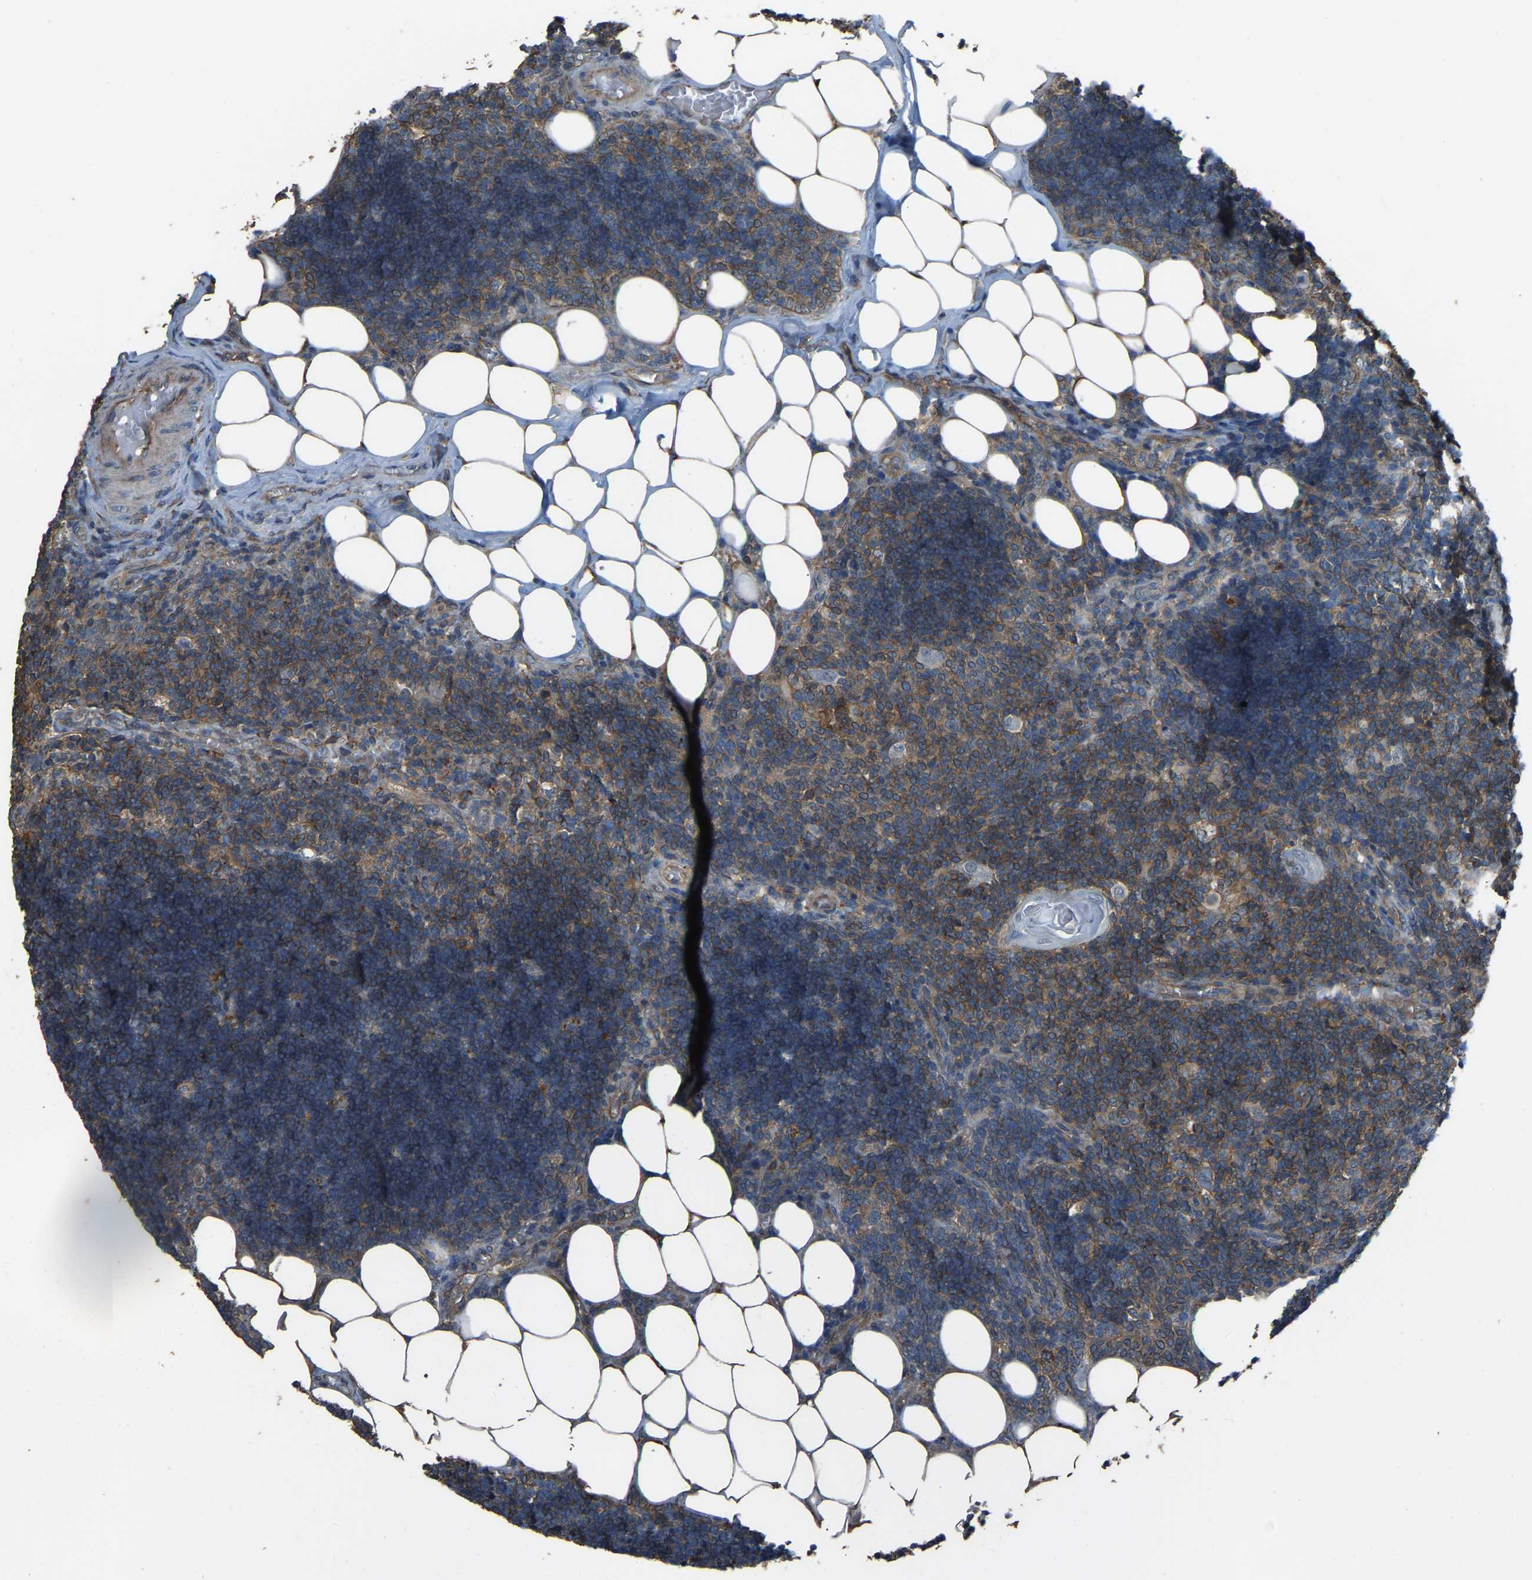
{"staining": {"intensity": "weak", "quantity": "<25%", "location": "cytoplasmic/membranous"}, "tissue": "lymph node", "cell_type": "Germinal center cells", "image_type": "normal", "snomed": [{"axis": "morphology", "description": "Normal tissue, NOS"}, {"axis": "topography", "description": "Lymph node"}], "caption": "IHC image of unremarkable lymph node stained for a protein (brown), which reveals no expression in germinal center cells. (DAB IHC, high magnification).", "gene": "SLC4A2", "patient": {"sex": "male", "age": 33}}